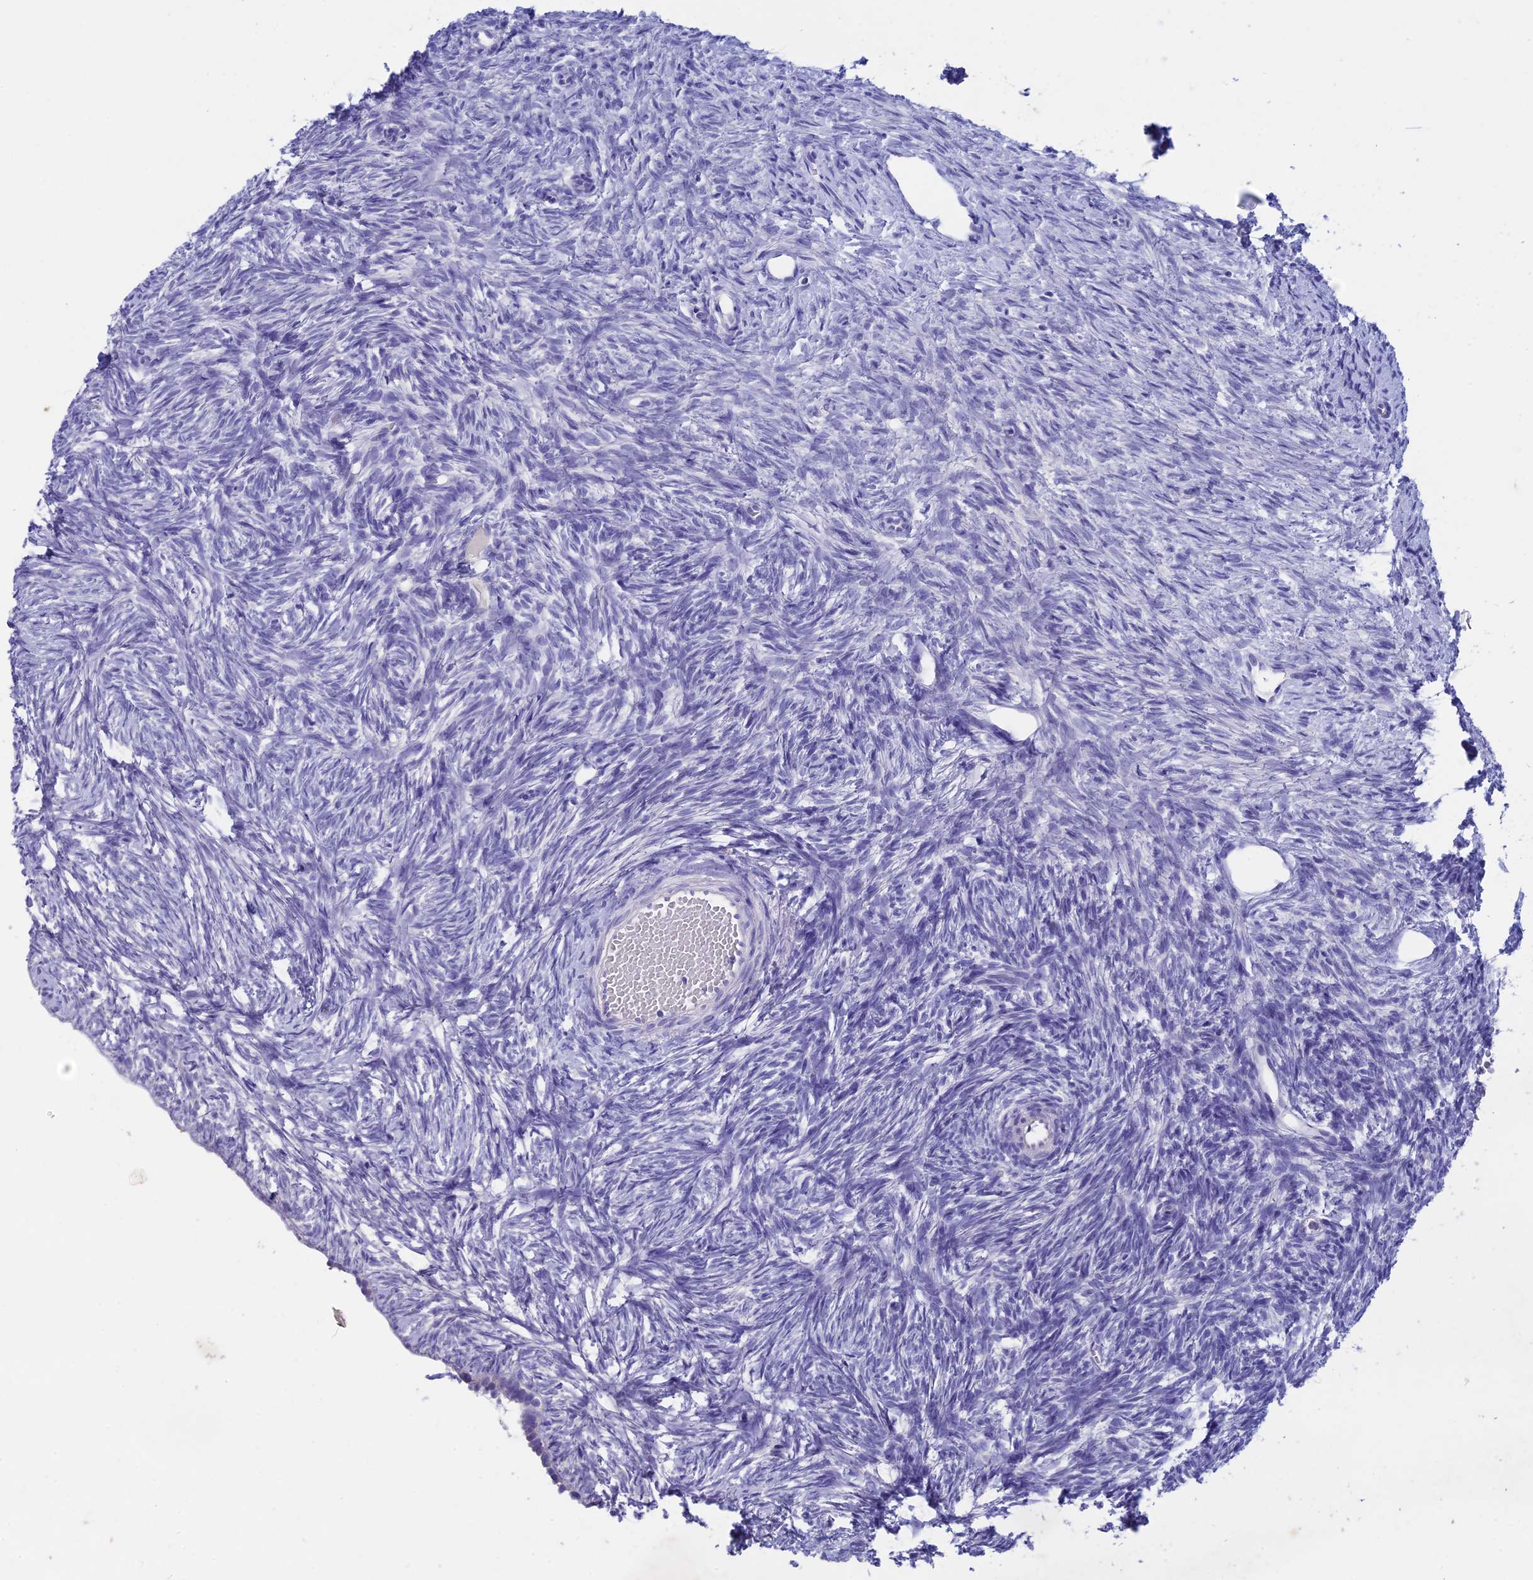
{"staining": {"intensity": "negative", "quantity": "none", "location": "none"}, "tissue": "ovary", "cell_type": "Ovarian stroma cells", "image_type": "normal", "snomed": [{"axis": "morphology", "description": "Normal tissue, NOS"}, {"axis": "topography", "description": "Ovary"}], "caption": "Immunohistochemical staining of normal ovary demonstrates no significant expression in ovarian stroma cells.", "gene": "BTBD19", "patient": {"sex": "female", "age": 51}}